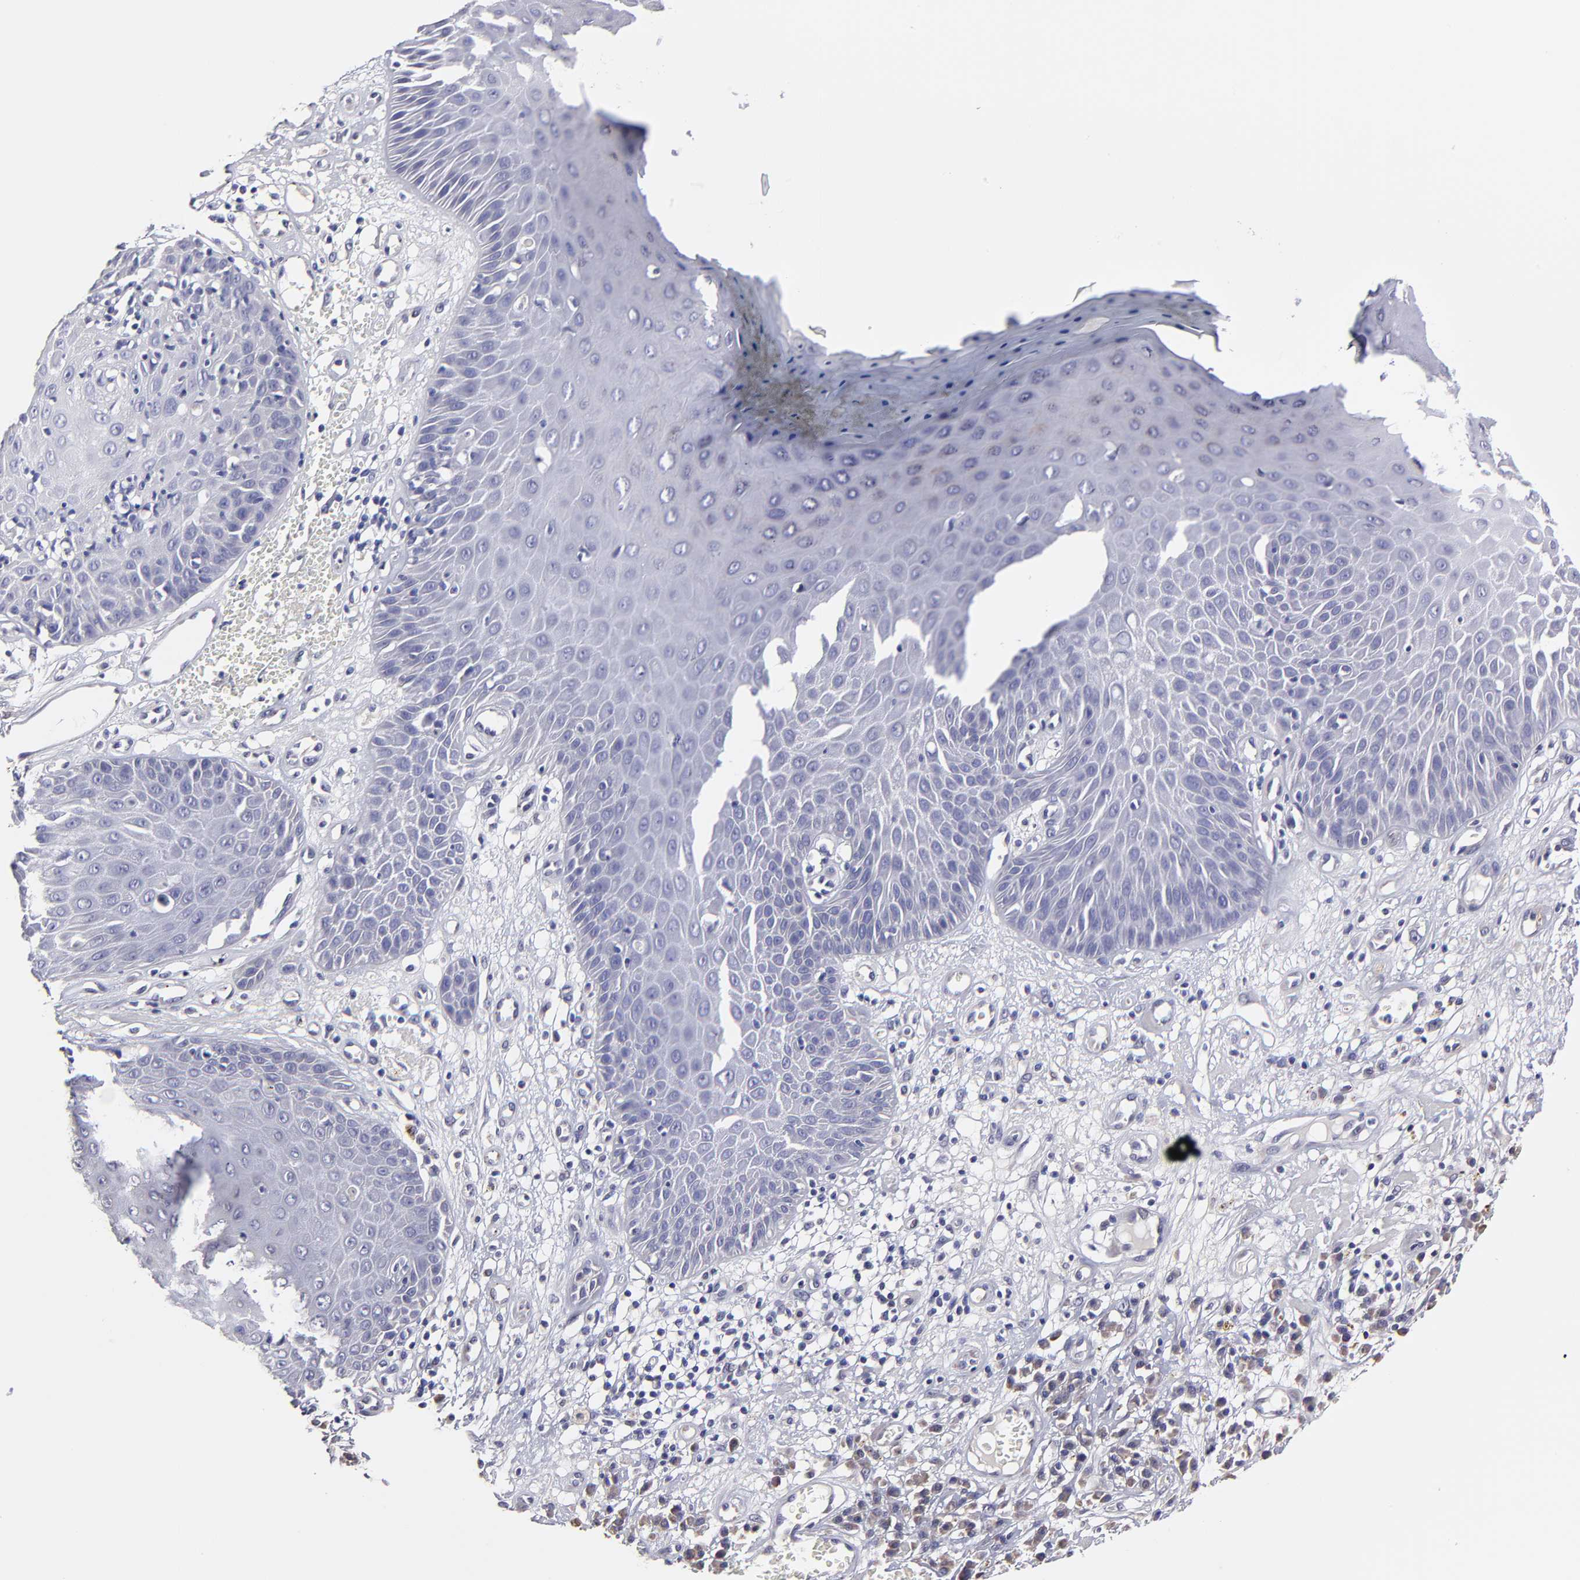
{"staining": {"intensity": "negative", "quantity": "none", "location": "none"}, "tissue": "skin cancer", "cell_type": "Tumor cells", "image_type": "cancer", "snomed": [{"axis": "morphology", "description": "Squamous cell carcinoma, NOS"}, {"axis": "topography", "description": "Skin"}], "caption": "A photomicrograph of human skin squamous cell carcinoma is negative for staining in tumor cells. (DAB immunohistochemistry (IHC), high magnification).", "gene": "BTG2", "patient": {"sex": "male", "age": 65}}